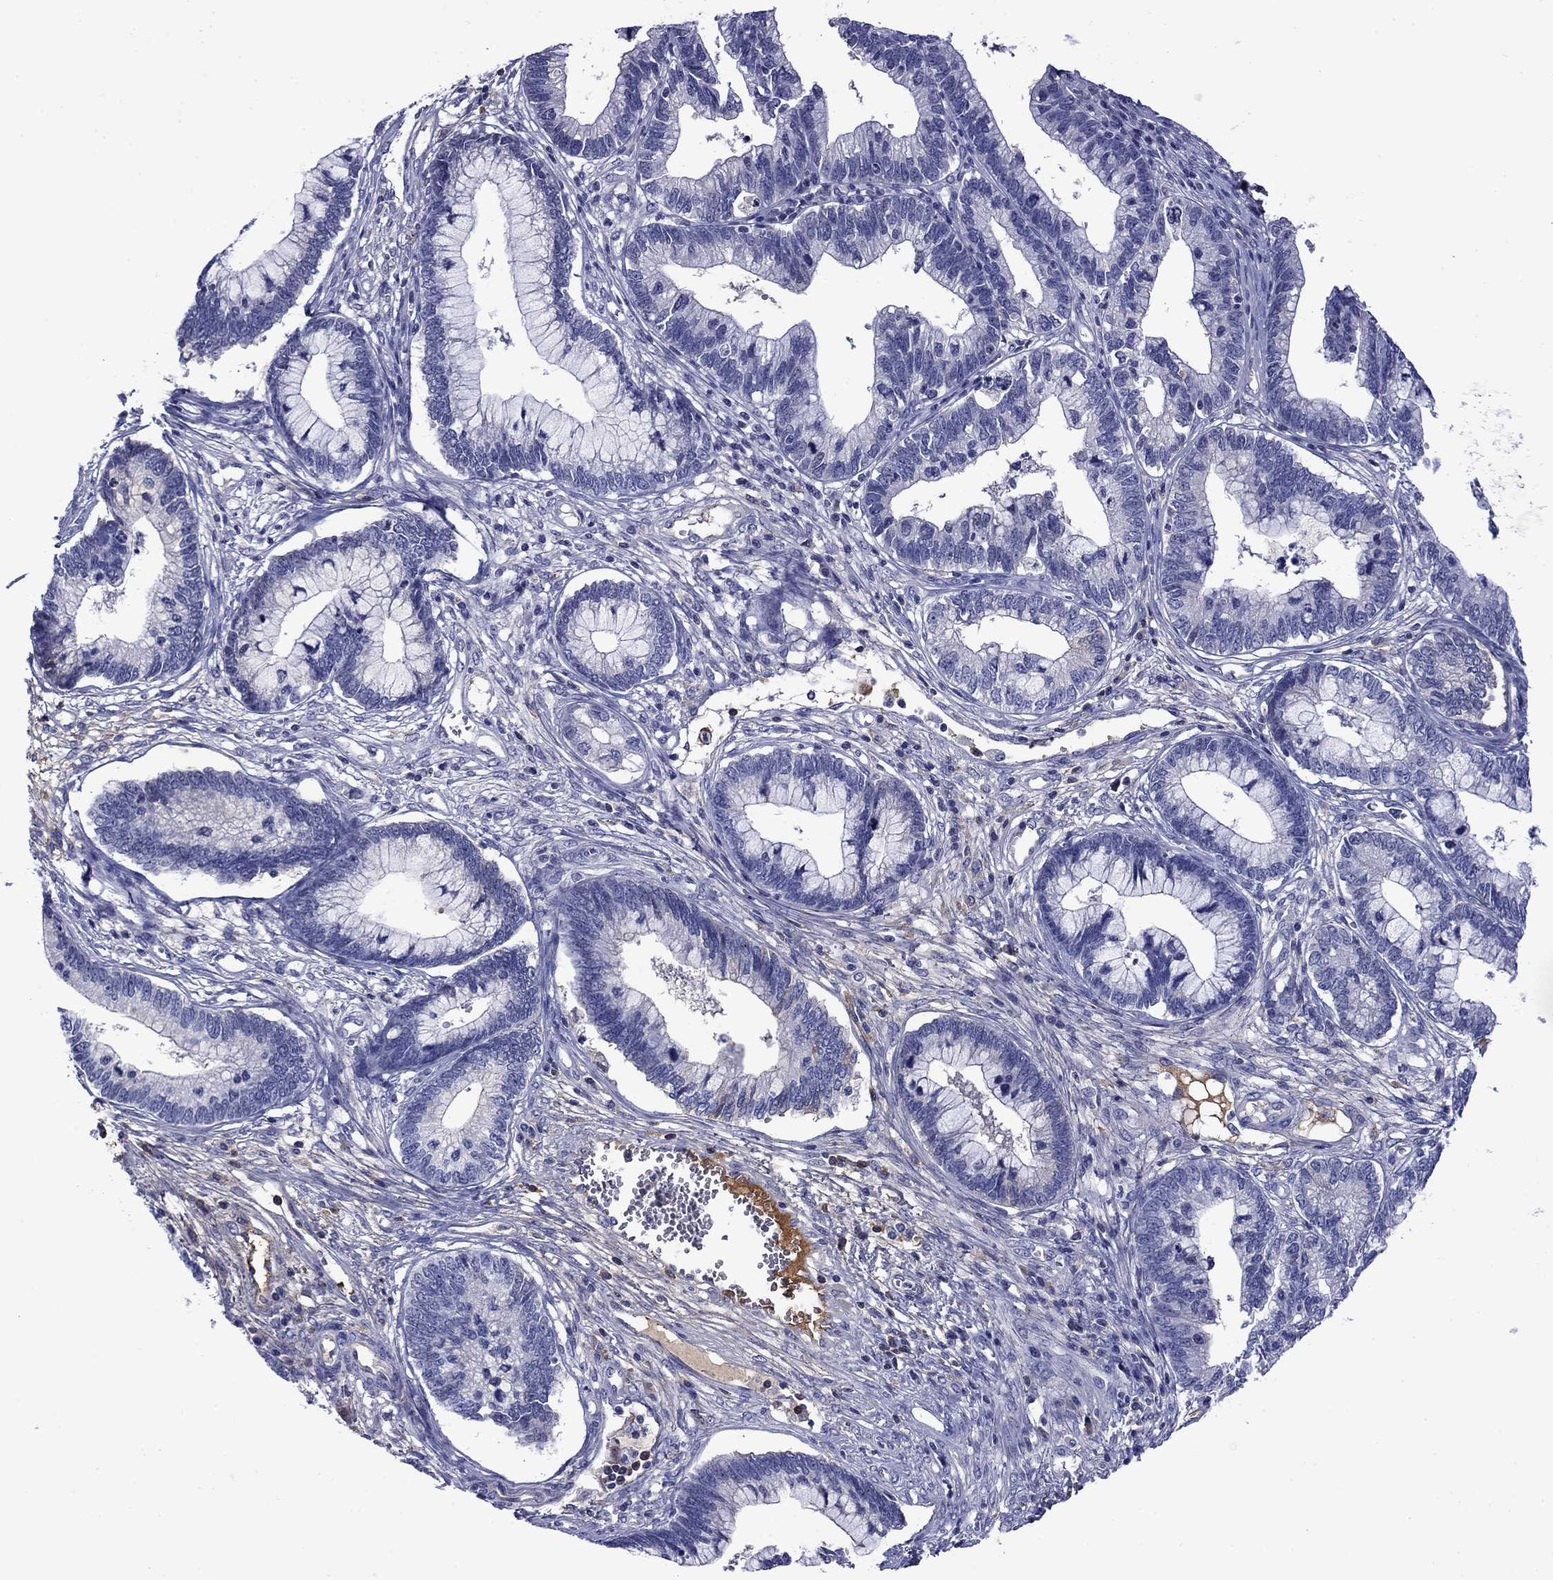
{"staining": {"intensity": "negative", "quantity": "none", "location": "none"}, "tissue": "cervical cancer", "cell_type": "Tumor cells", "image_type": "cancer", "snomed": [{"axis": "morphology", "description": "Adenocarcinoma, NOS"}, {"axis": "topography", "description": "Cervix"}], "caption": "Tumor cells show no significant protein staining in adenocarcinoma (cervical).", "gene": "APOA2", "patient": {"sex": "female", "age": 44}}